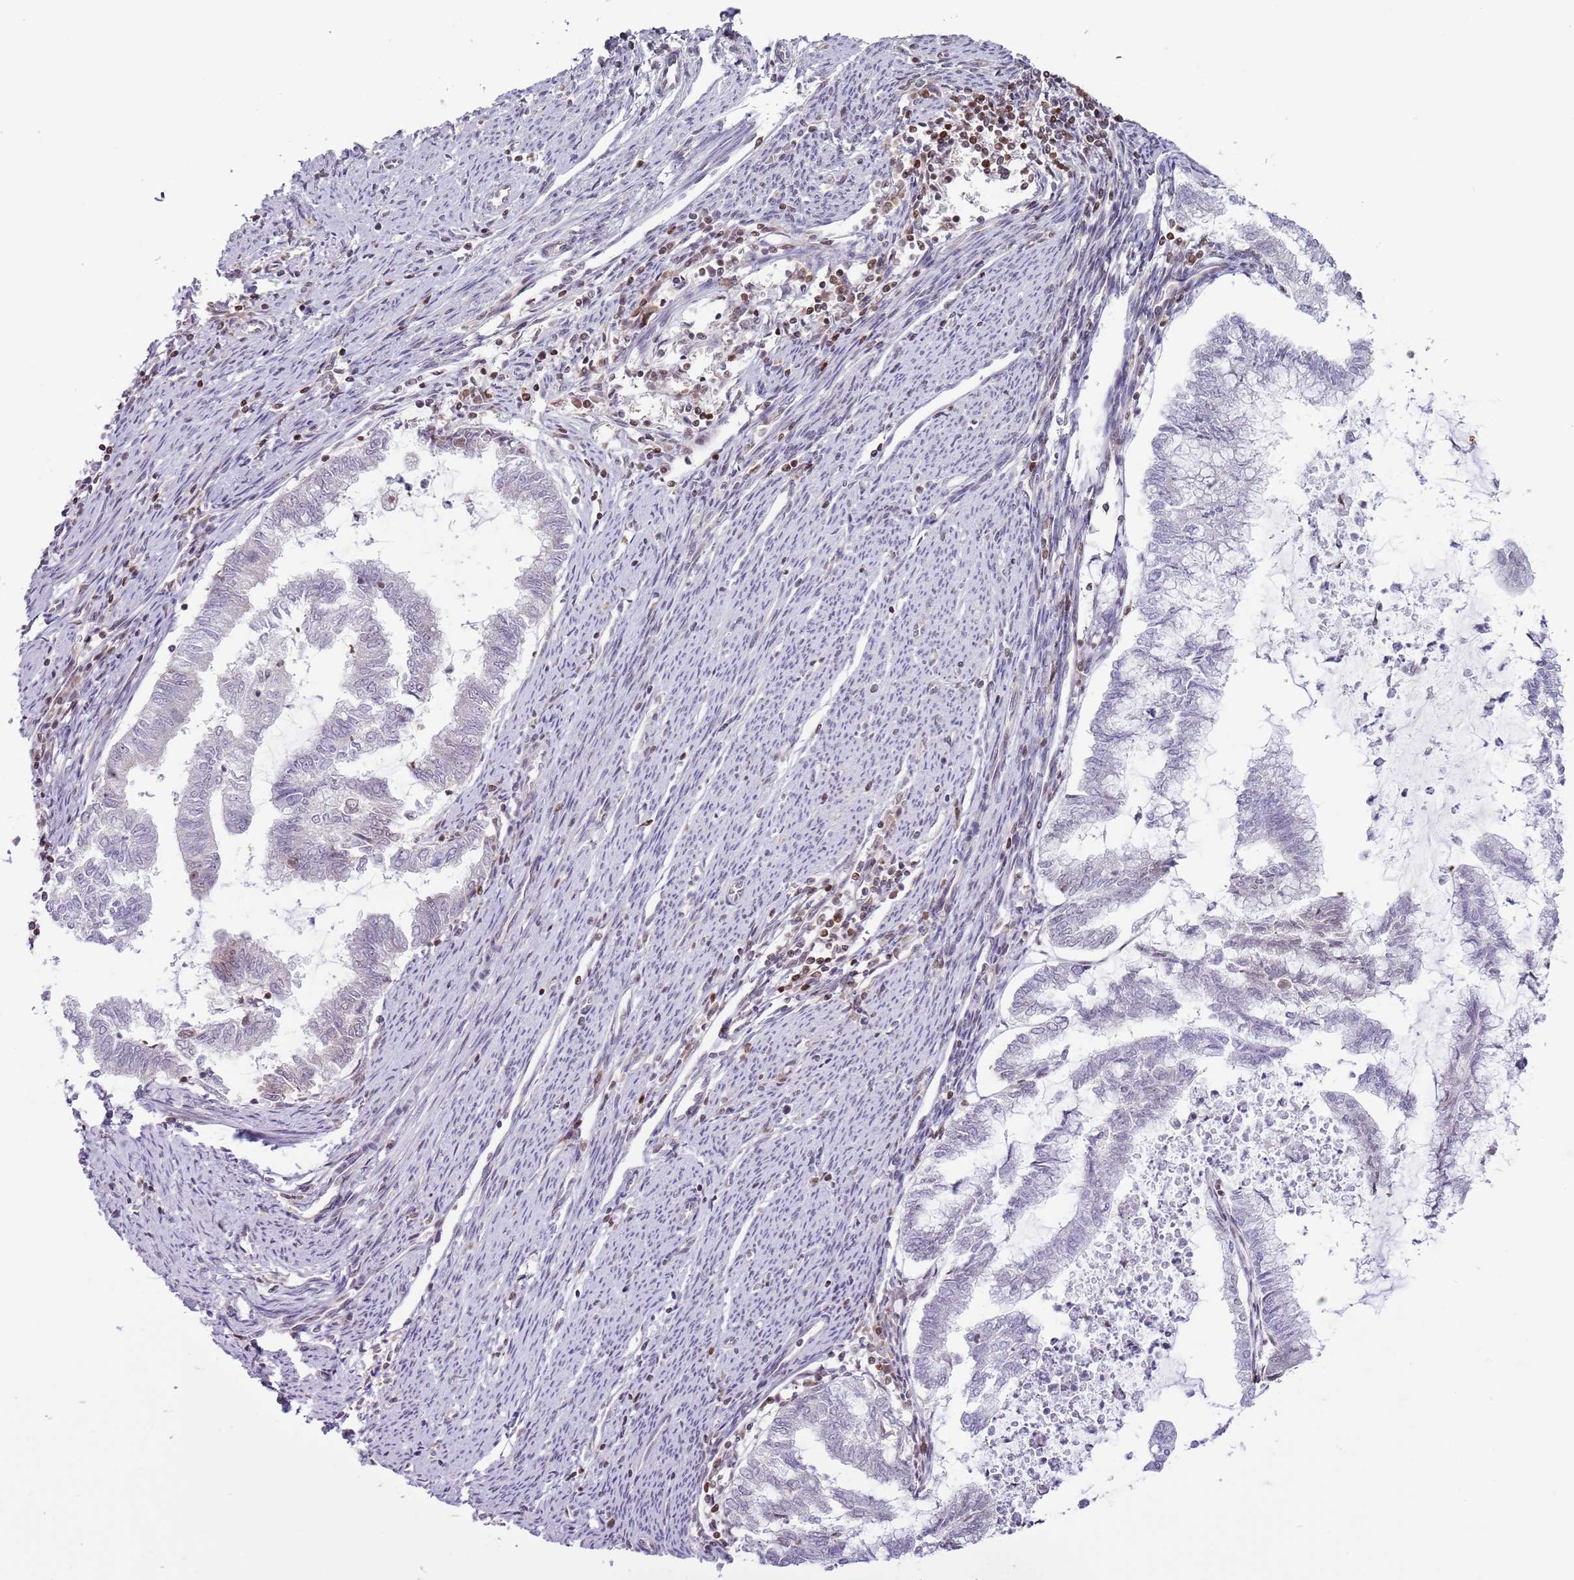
{"staining": {"intensity": "negative", "quantity": "none", "location": "none"}, "tissue": "endometrial cancer", "cell_type": "Tumor cells", "image_type": "cancer", "snomed": [{"axis": "morphology", "description": "Adenocarcinoma, NOS"}, {"axis": "topography", "description": "Endometrium"}], "caption": "Endometrial cancer (adenocarcinoma) stained for a protein using IHC shows no expression tumor cells.", "gene": "SELENOH", "patient": {"sex": "female", "age": 79}}